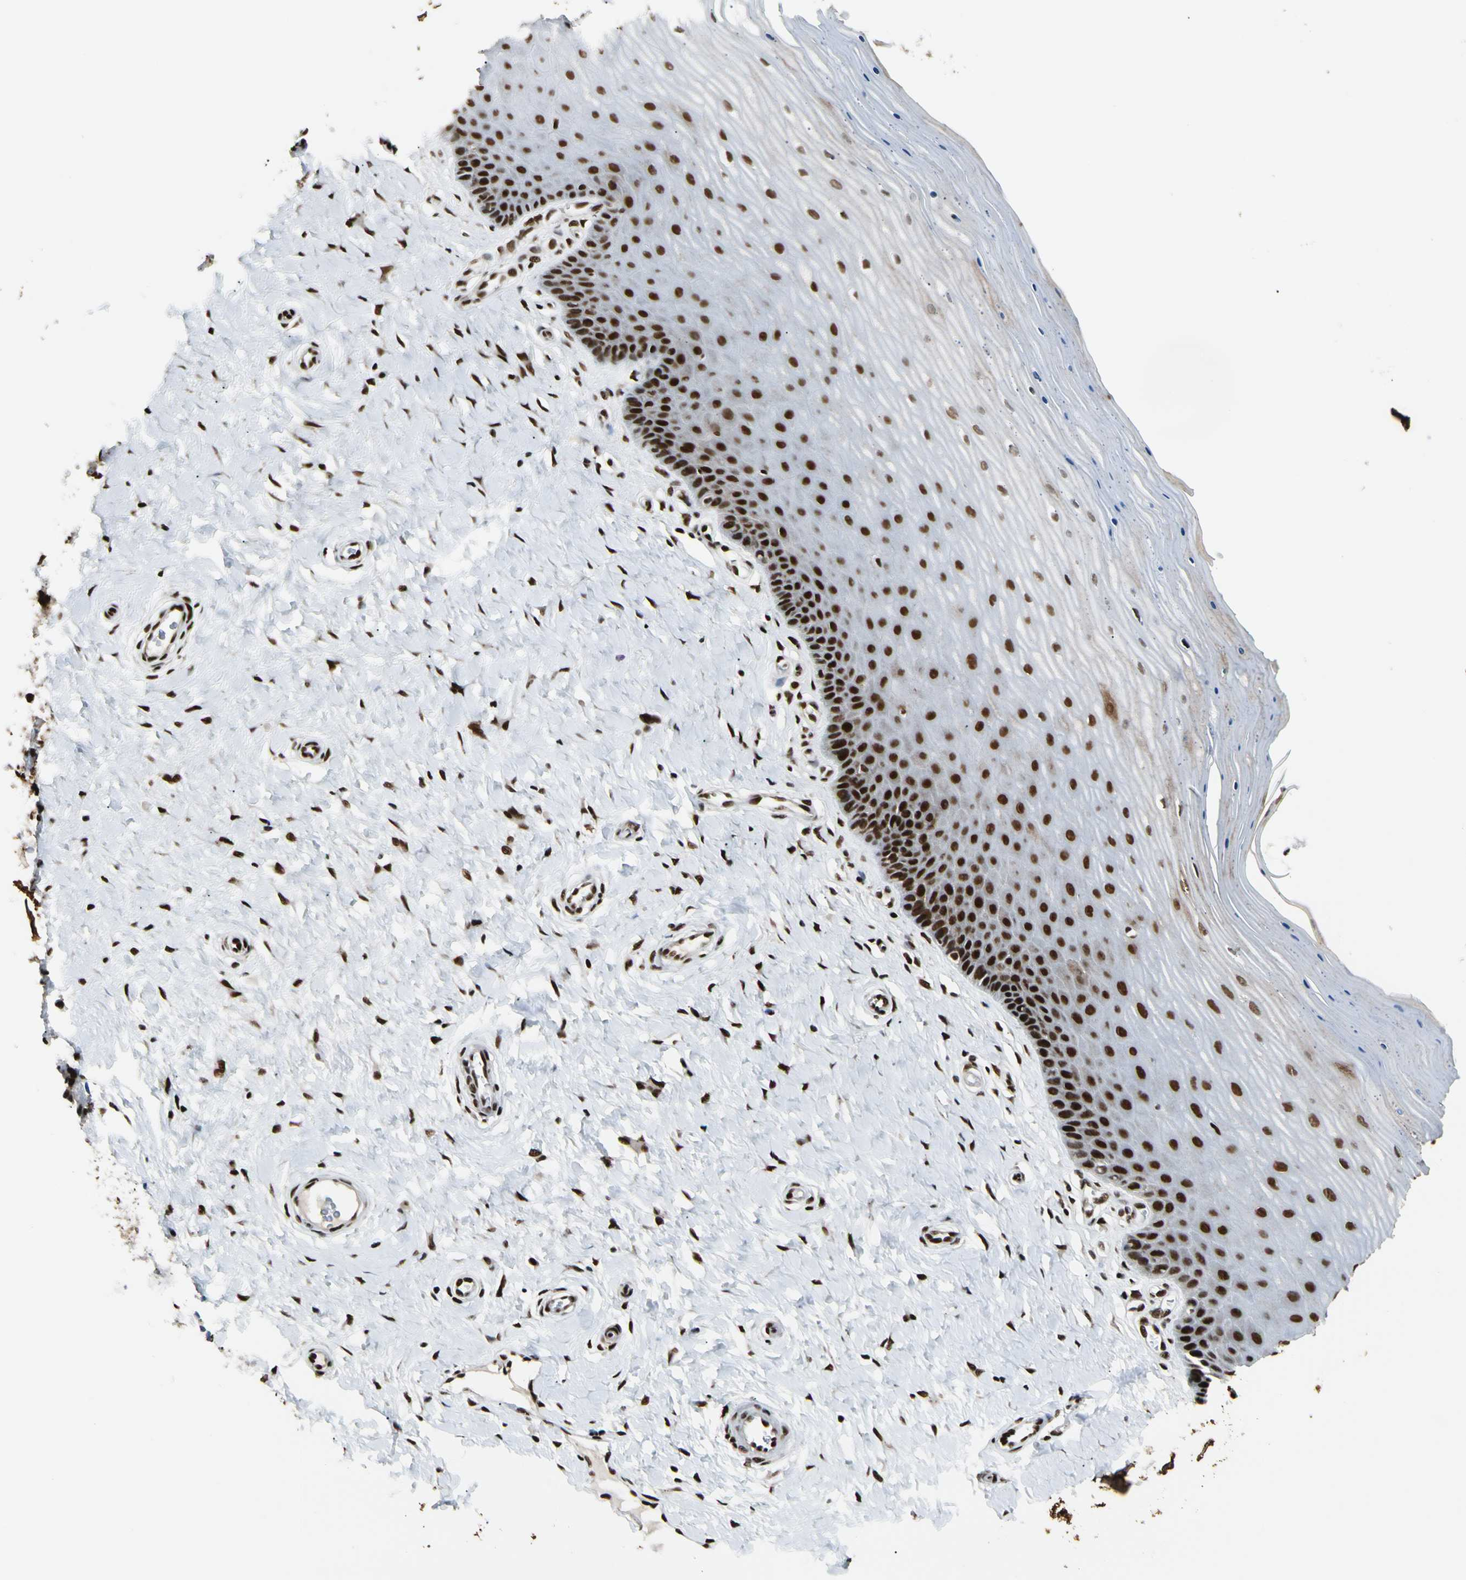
{"staining": {"intensity": "strong", "quantity": ">75%", "location": "nuclear"}, "tissue": "cervix", "cell_type": "Glandular cells", "image_type": "normal", "snomed": [{"axis": "morphology", "description": "Normal tissue, NOS"}, {"axis": "topography", "description": "Cervix"}], "caption": "Immunohistochemistry (IHC) (DAB) staining of benign cervix displays strong nuclear protein staining in approximately >75% of glandular cells.", "gene": "FUS", "patient": {"sex": "female", "age": 55}}